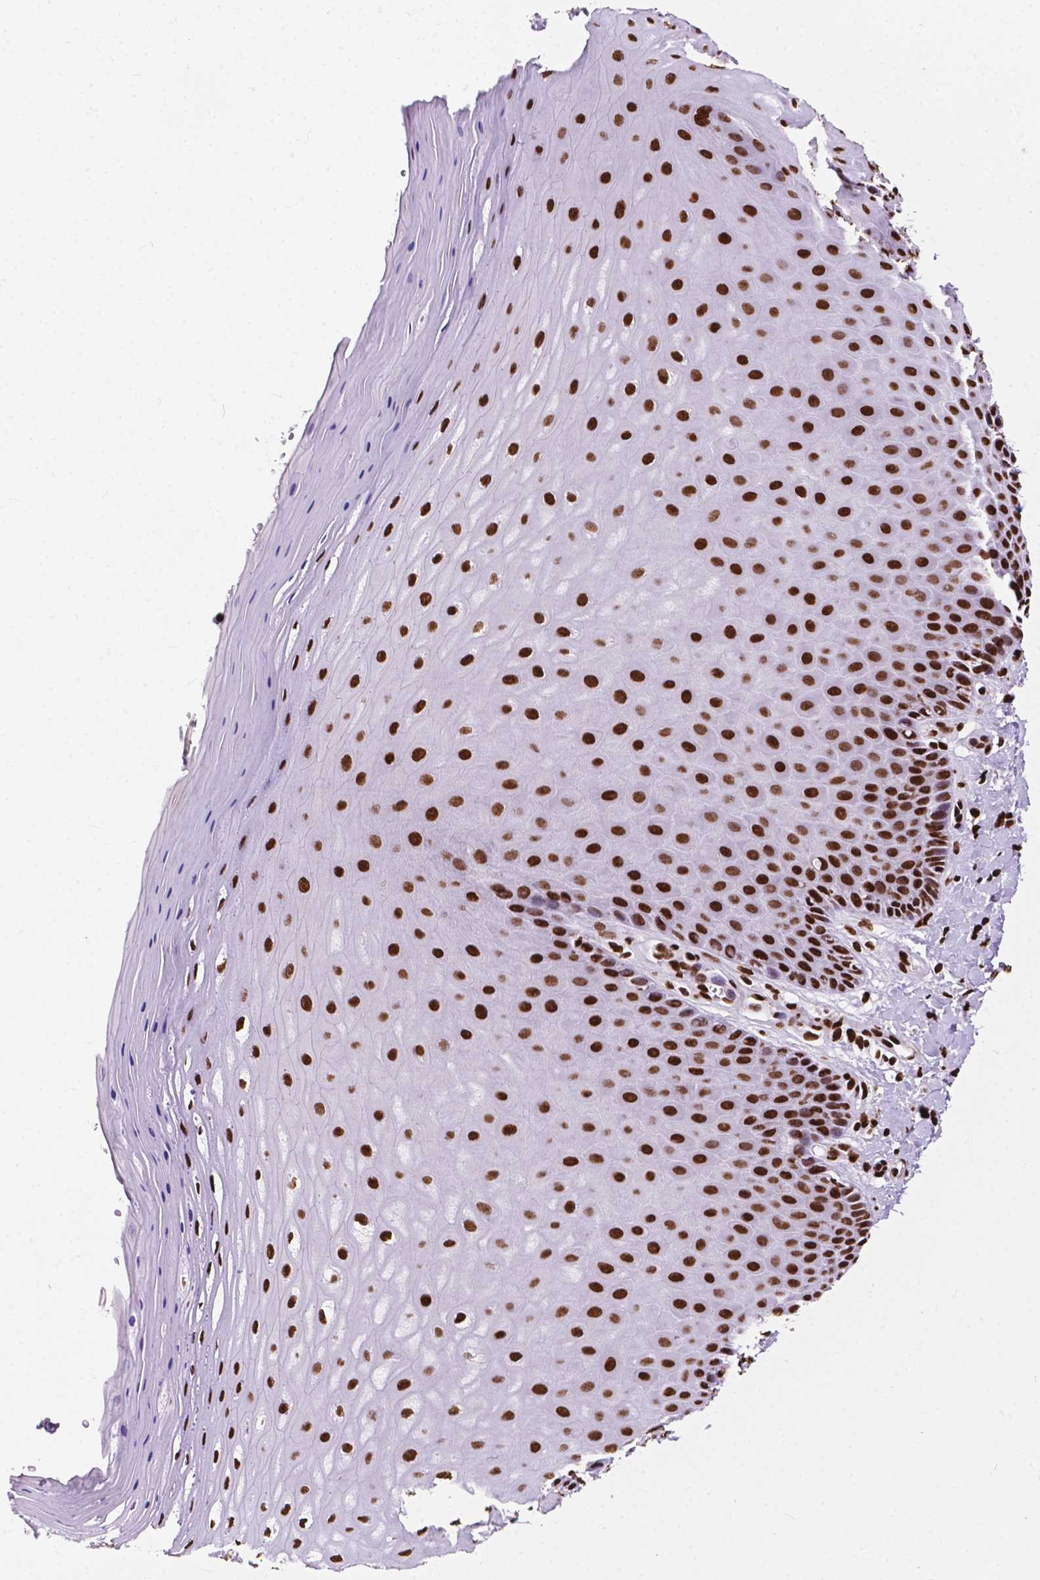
{"staining": {"intensity": "strong", "quantity": ">75%", "location": "nuclear"}, "tissue": "vagina", "cell_type": "Squamous epithelial cells", "image_type": "normal", "snomed": [{"axis": "morphology", "description": "Normal tissue, NOS"}, {"axis": "topography", "description": "Vagina"}], "caption": "Immunohistochemical staining of benign vagina exhibits high levels of strong nuclear staining in approximately >75% of squamous epithelial cells.", "gene": "SMIM5", "patient": {"sex": "female", "age": 83}}